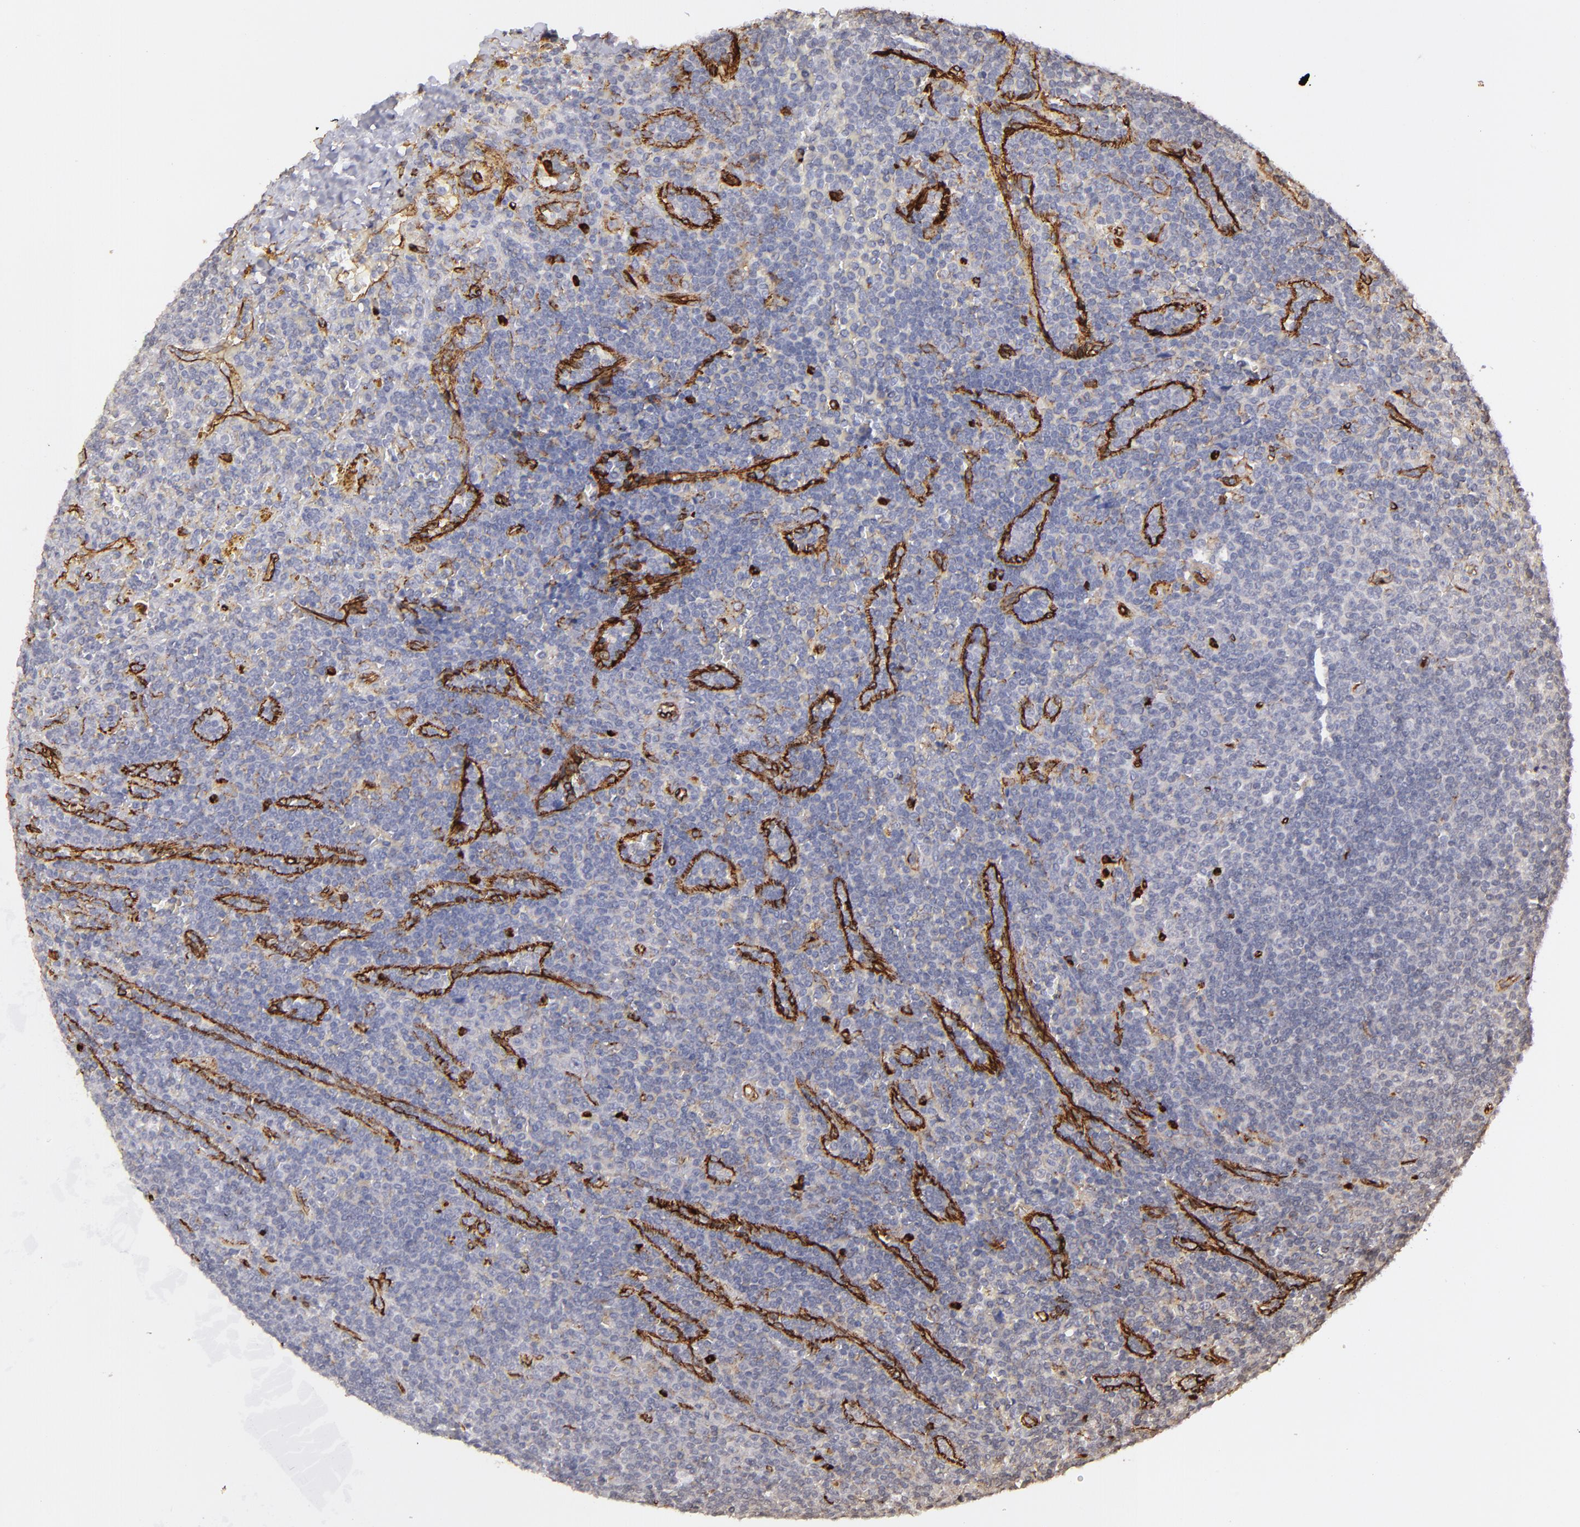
{"staining": {"intensity": "negative", "quantity": "none", "location": "none"}, "tissue": "lymphoma", "cell_type": "Tumor cells", "image_type": "cancer", "snomed": [{"axis": "morphology", "description": "Malignant lymphoma, non-Hodgkin's type, Low grade"}, {"axis": "topography", "description": "Spleen"}], "caption": "Photomicrograph shows no significant protein expression in tumor cells of low-grade malignant lymphoma, non-Hodgkin's type. (DAB (3,3'-diaminobenzidine) immunohistochemistry with hematoxylin counter stain).", "gene": "DYSF", "patient": {"sex": "male", "age": 80}}